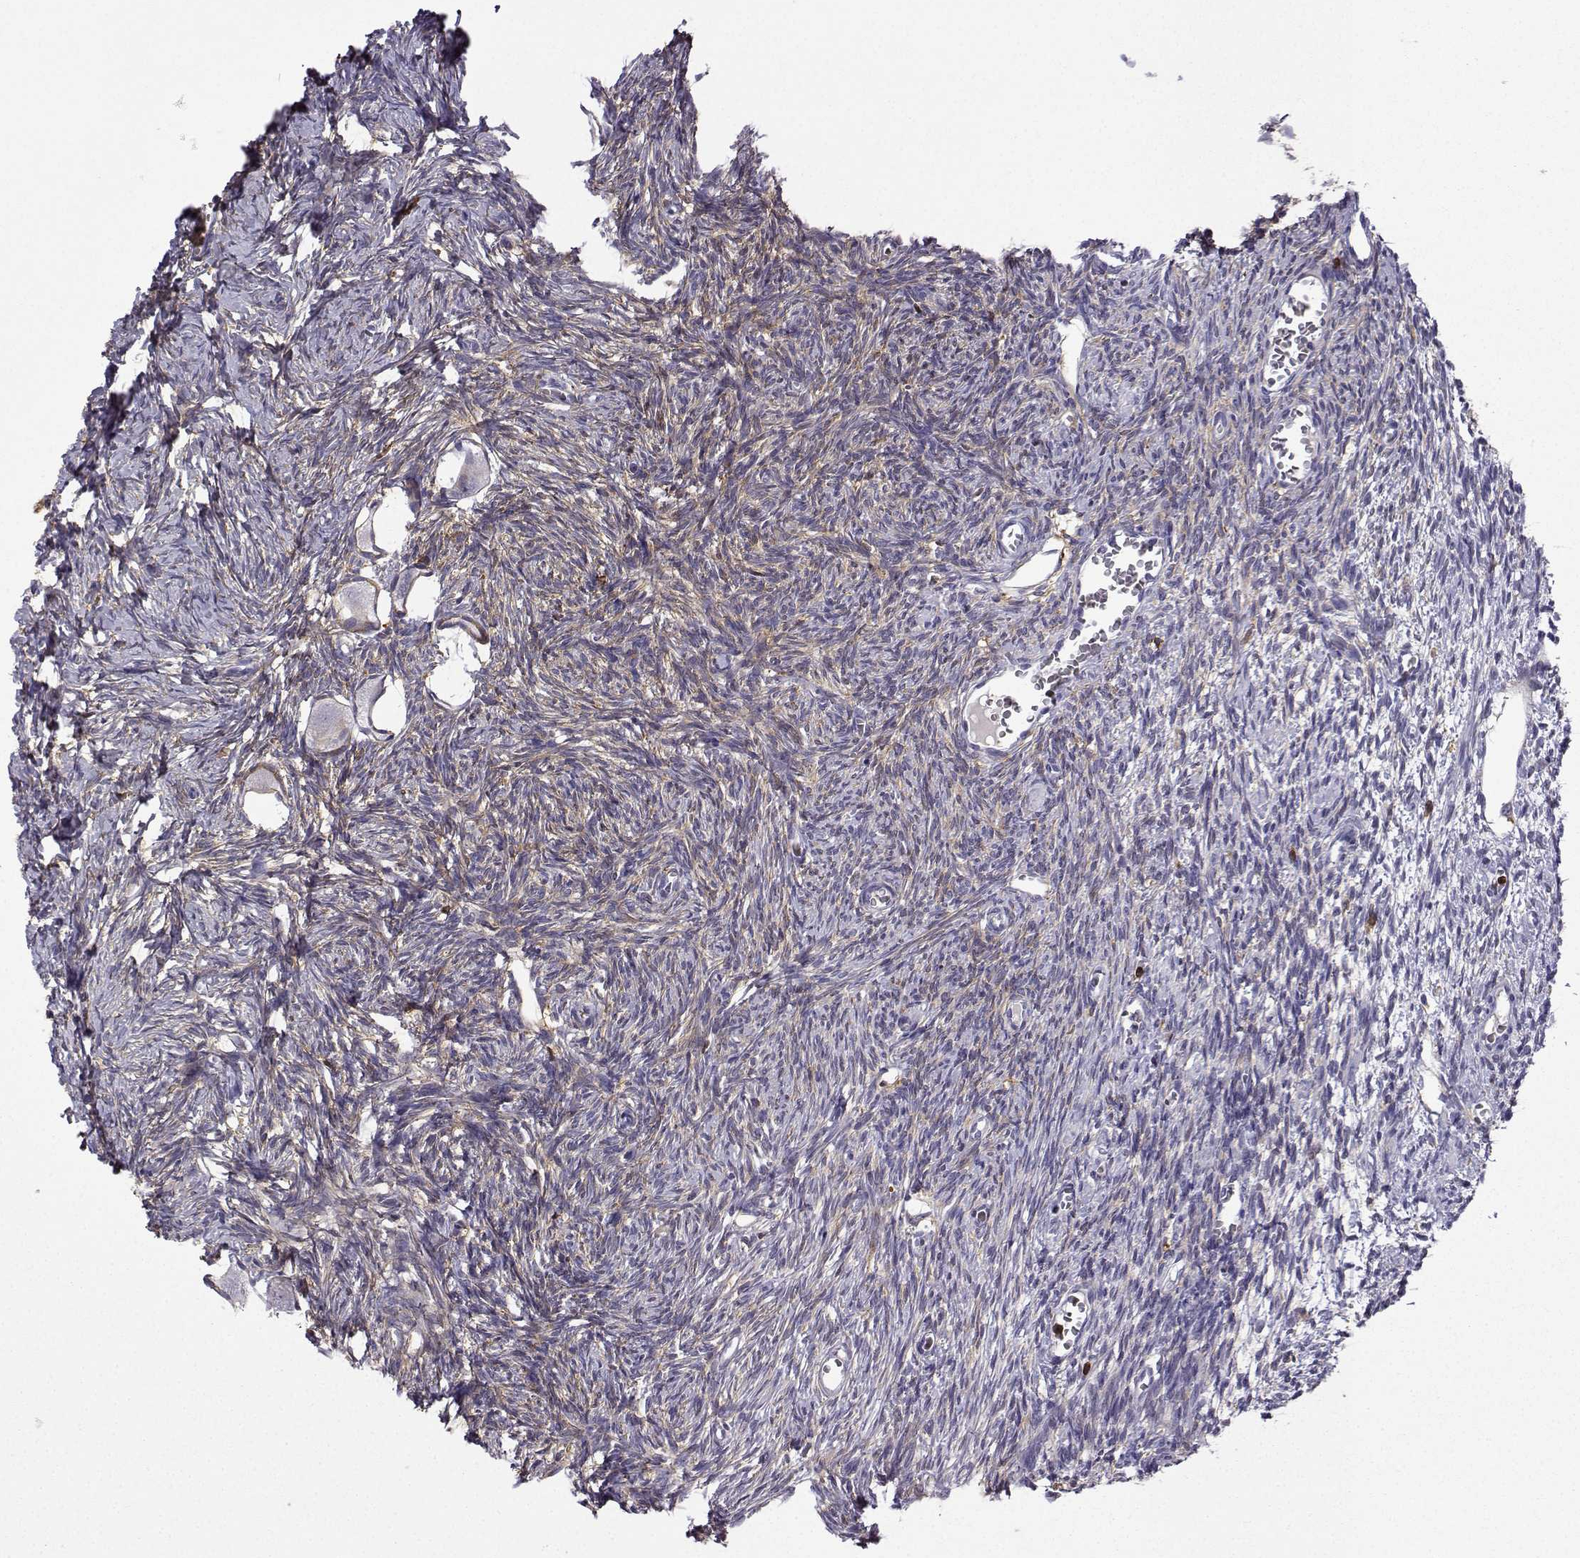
{"staining": {"intensity": "weak", "quantity": "<25%", "location": "cytoplasmic/membranous"}, "tissue": "ovary", "cell_type": "Follicle cells", "image_type": "normal", "snomed": [{"axis": "morphology", "description": "Normal tissue, NOS"}, {"axis": "topography", "description": "Ovary"}], "caption": "IHC micrograph of unremarkable human ovary stained for a protein (brown), which shows no positivity in follicle cells.", "gene": "DOCK10", "patient": {"sex": "female", "age": 27}}